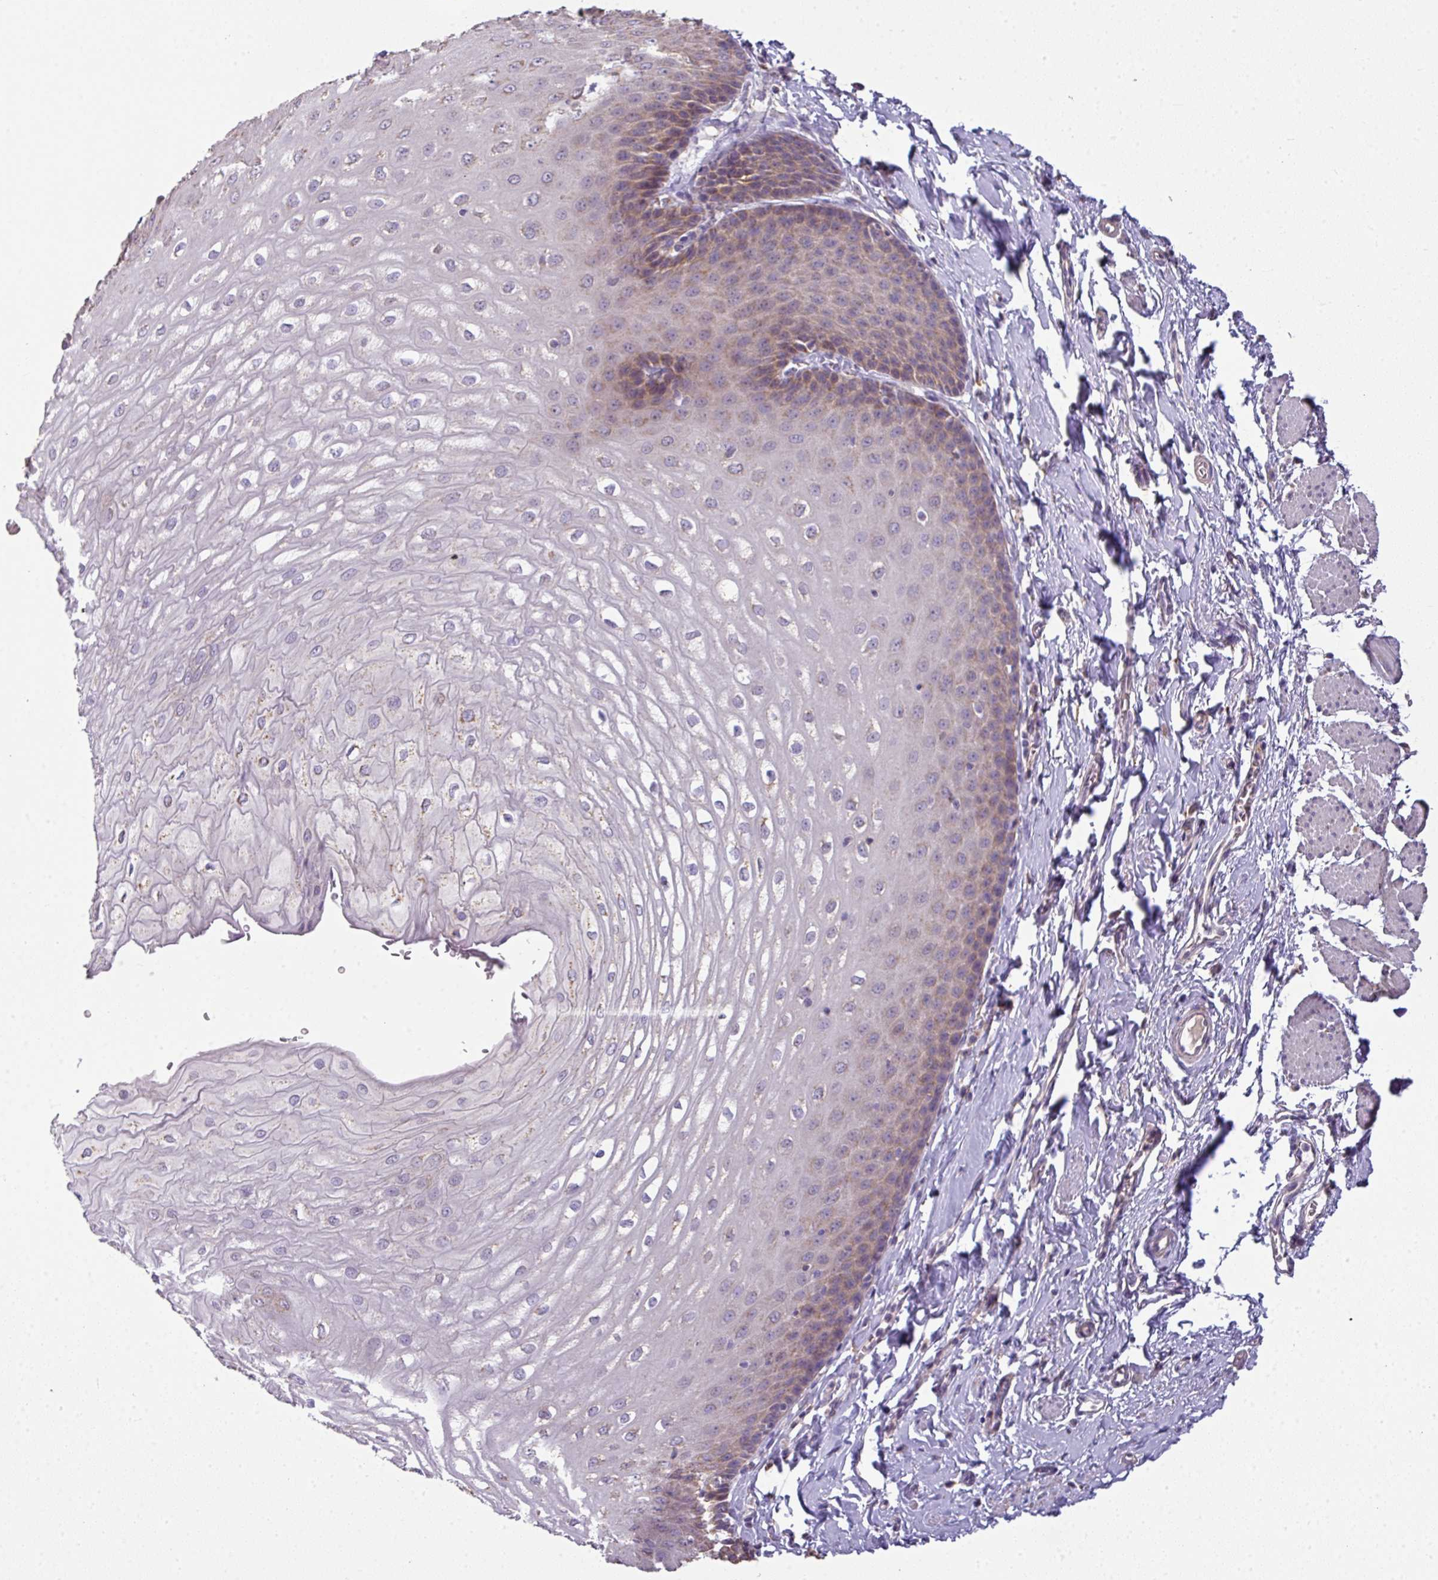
{"staining": {"intensity": "weak", "quantity": "<25%", "location": "cytoplasmic/membranous"}, "tissue": "esophagus", "cell_type": "Squamous epithelial cells", "image_type": "normal", "snomed": [{"axis": "morphology", "description": "Normal tissue, NOS"}, {"axis": "topography", "description": "Esophagus"}], "caption": "A high-resolution histopathology image shows IHC staining of normal esophagus, which displays no significant staining in squamous epithelial cells.", "gene": "PALS2", "patient": {"sex": "male", "age": 70}}